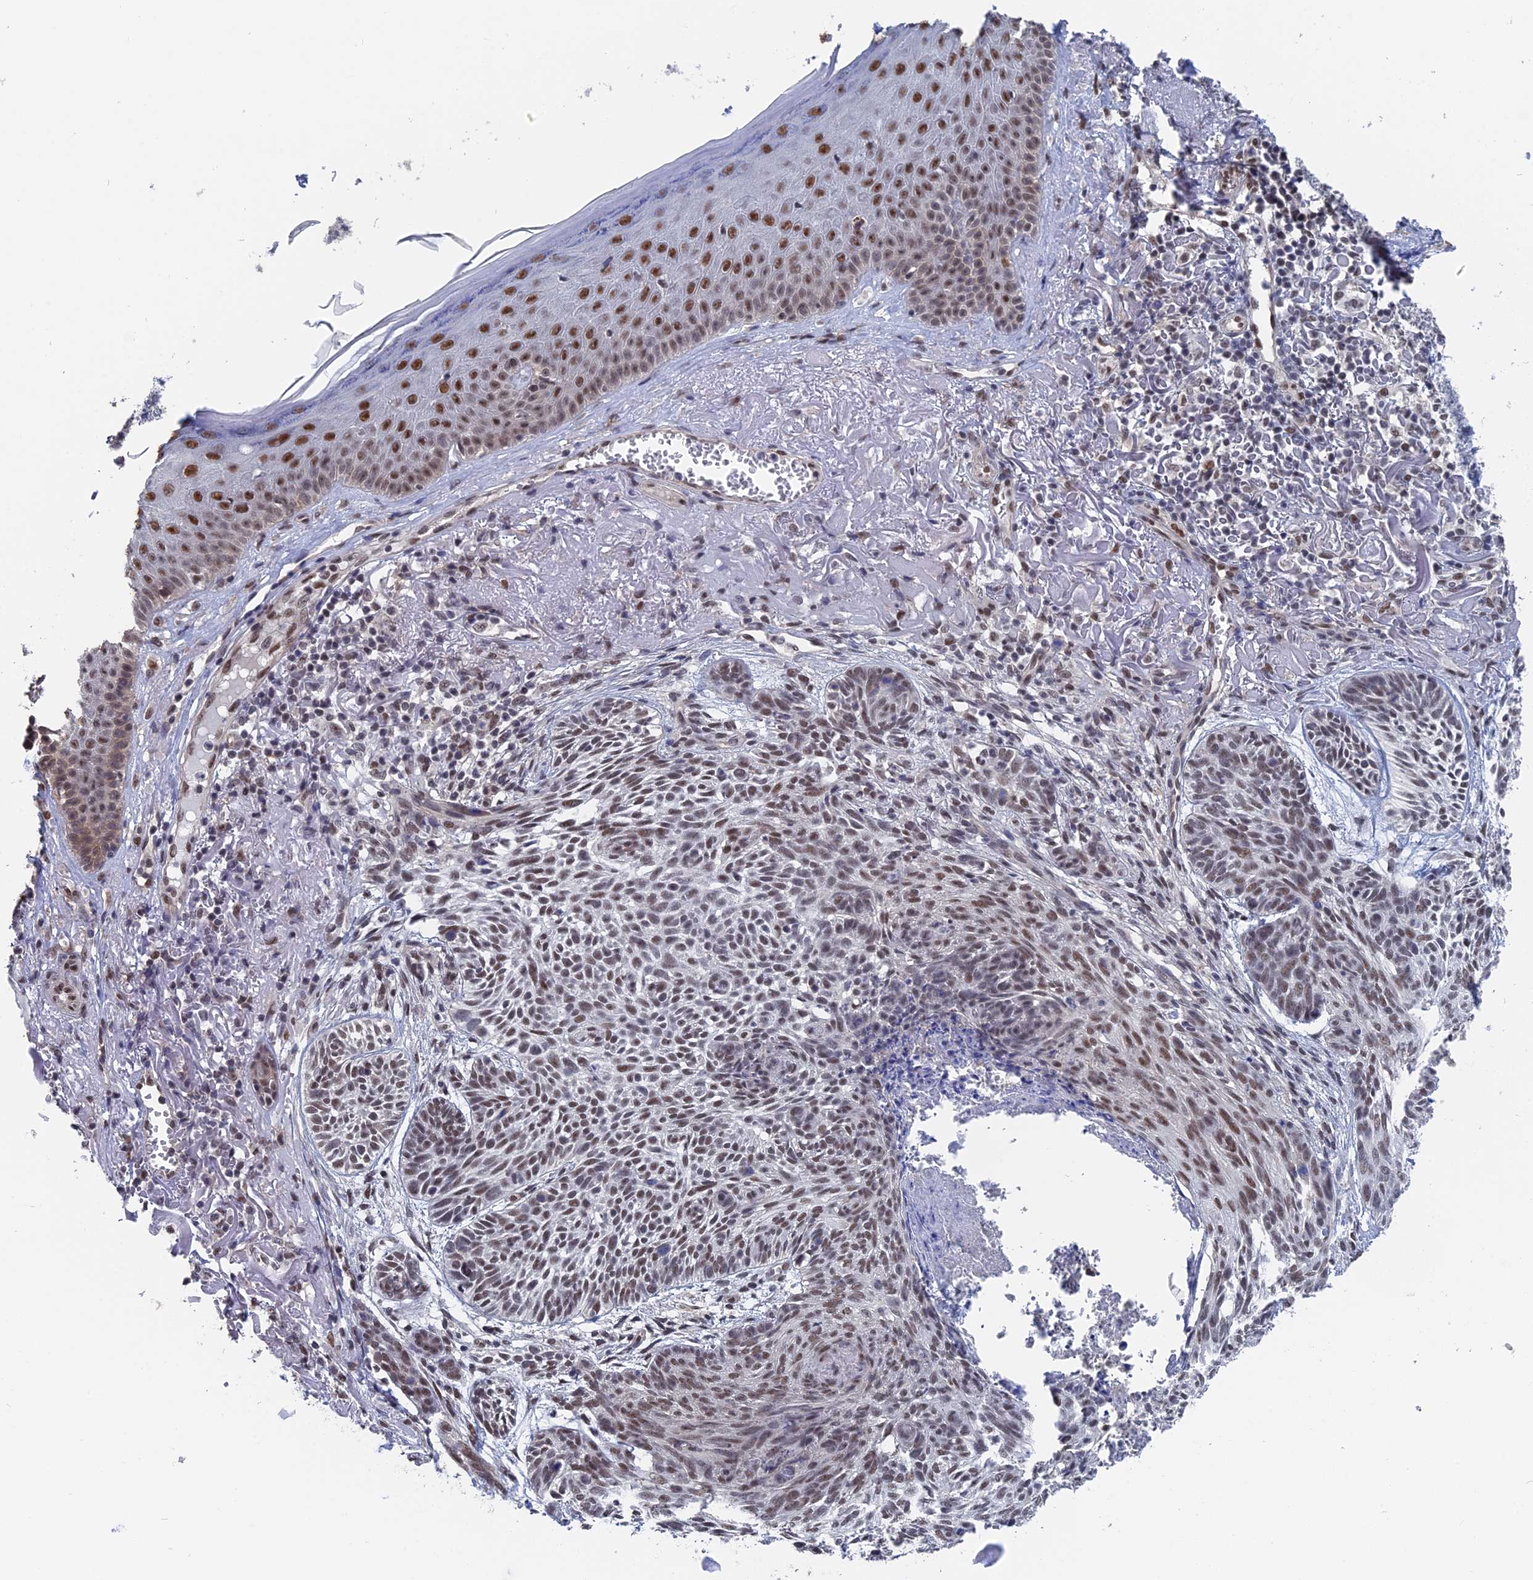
{"staining": {"intensity": "moderate", "quantity": "25%-75%", "location": "nuclear"}, "tissue": "skin cancer", "cell_type": "Tumor cells", "image_type": "cancer", "snomed": [{"axis": "morphology", "description": "Normal tissue, NOS"}, {"axis": "morphology", "description": "Basal cell carcinoma"}, {"axis": "topography", "description": "Skin"}], "caption": "High-power microscopy captured an immunohistochemistry (IHC) micrograph of skin basal cell carcinoma, revealing moderate nuclear positivity in about 25%-75% of tumor cells.", "gene": "TSSC4", "patient": {"sex": "male", "age": 66}}